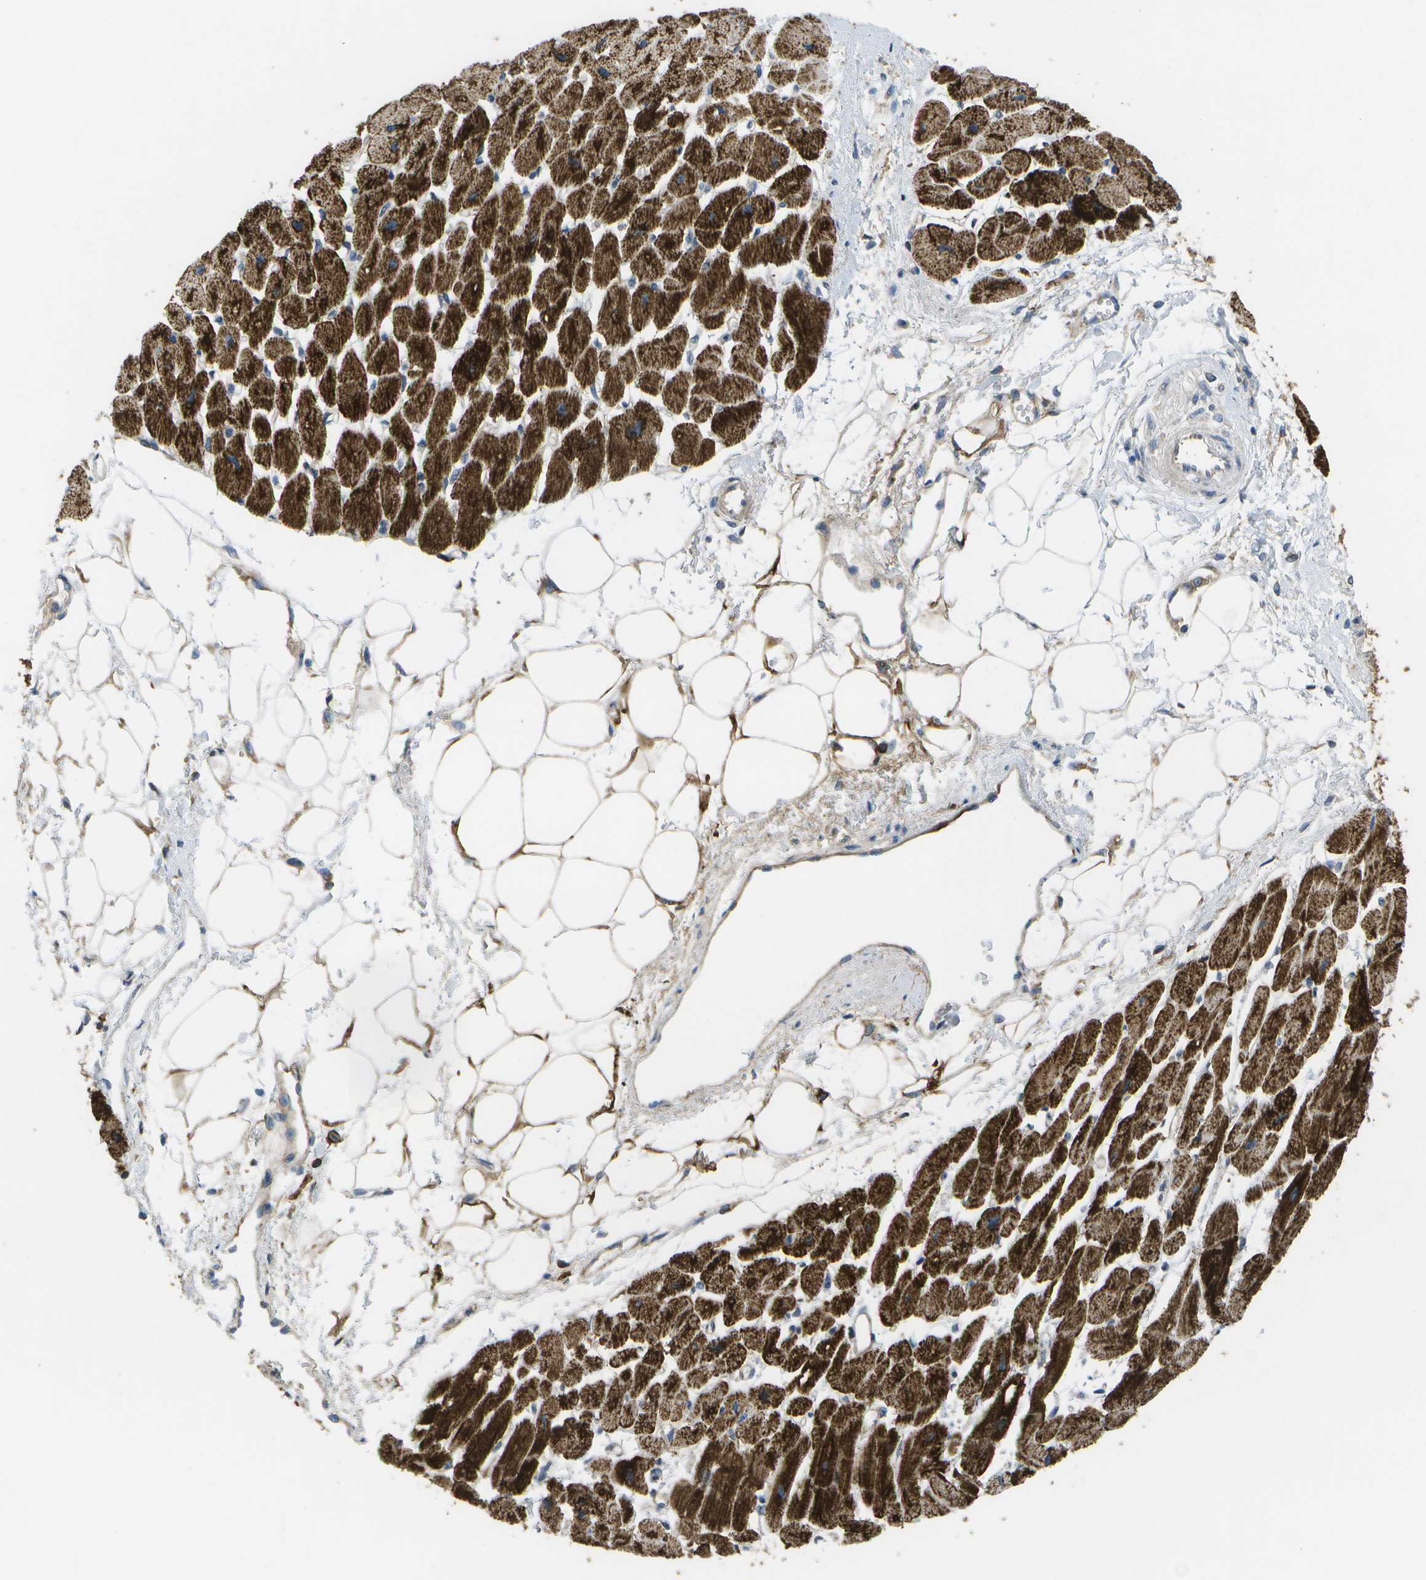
{"staining": {"intensity": "strong", "quantity": ">75%", "location": "cytoplasmic/membranous"}, "tissue": "heart muscle", "cell_type": "Cardiomyocytes", "image_type": "normal", "snomed": [{"axis": "morphology", "description": "Normal tissue, NOS"}, {"axis": "topography", "description": "Heart"}], "caption": "About >75% of cardiomyocytes in benign heart muscle exhibit strong cytoplasmic/membranous protein positivity as visualized by brown immunohistochemical staining.", "gene": "DPM3", "patient": {"sex": "female", "age": 54}}